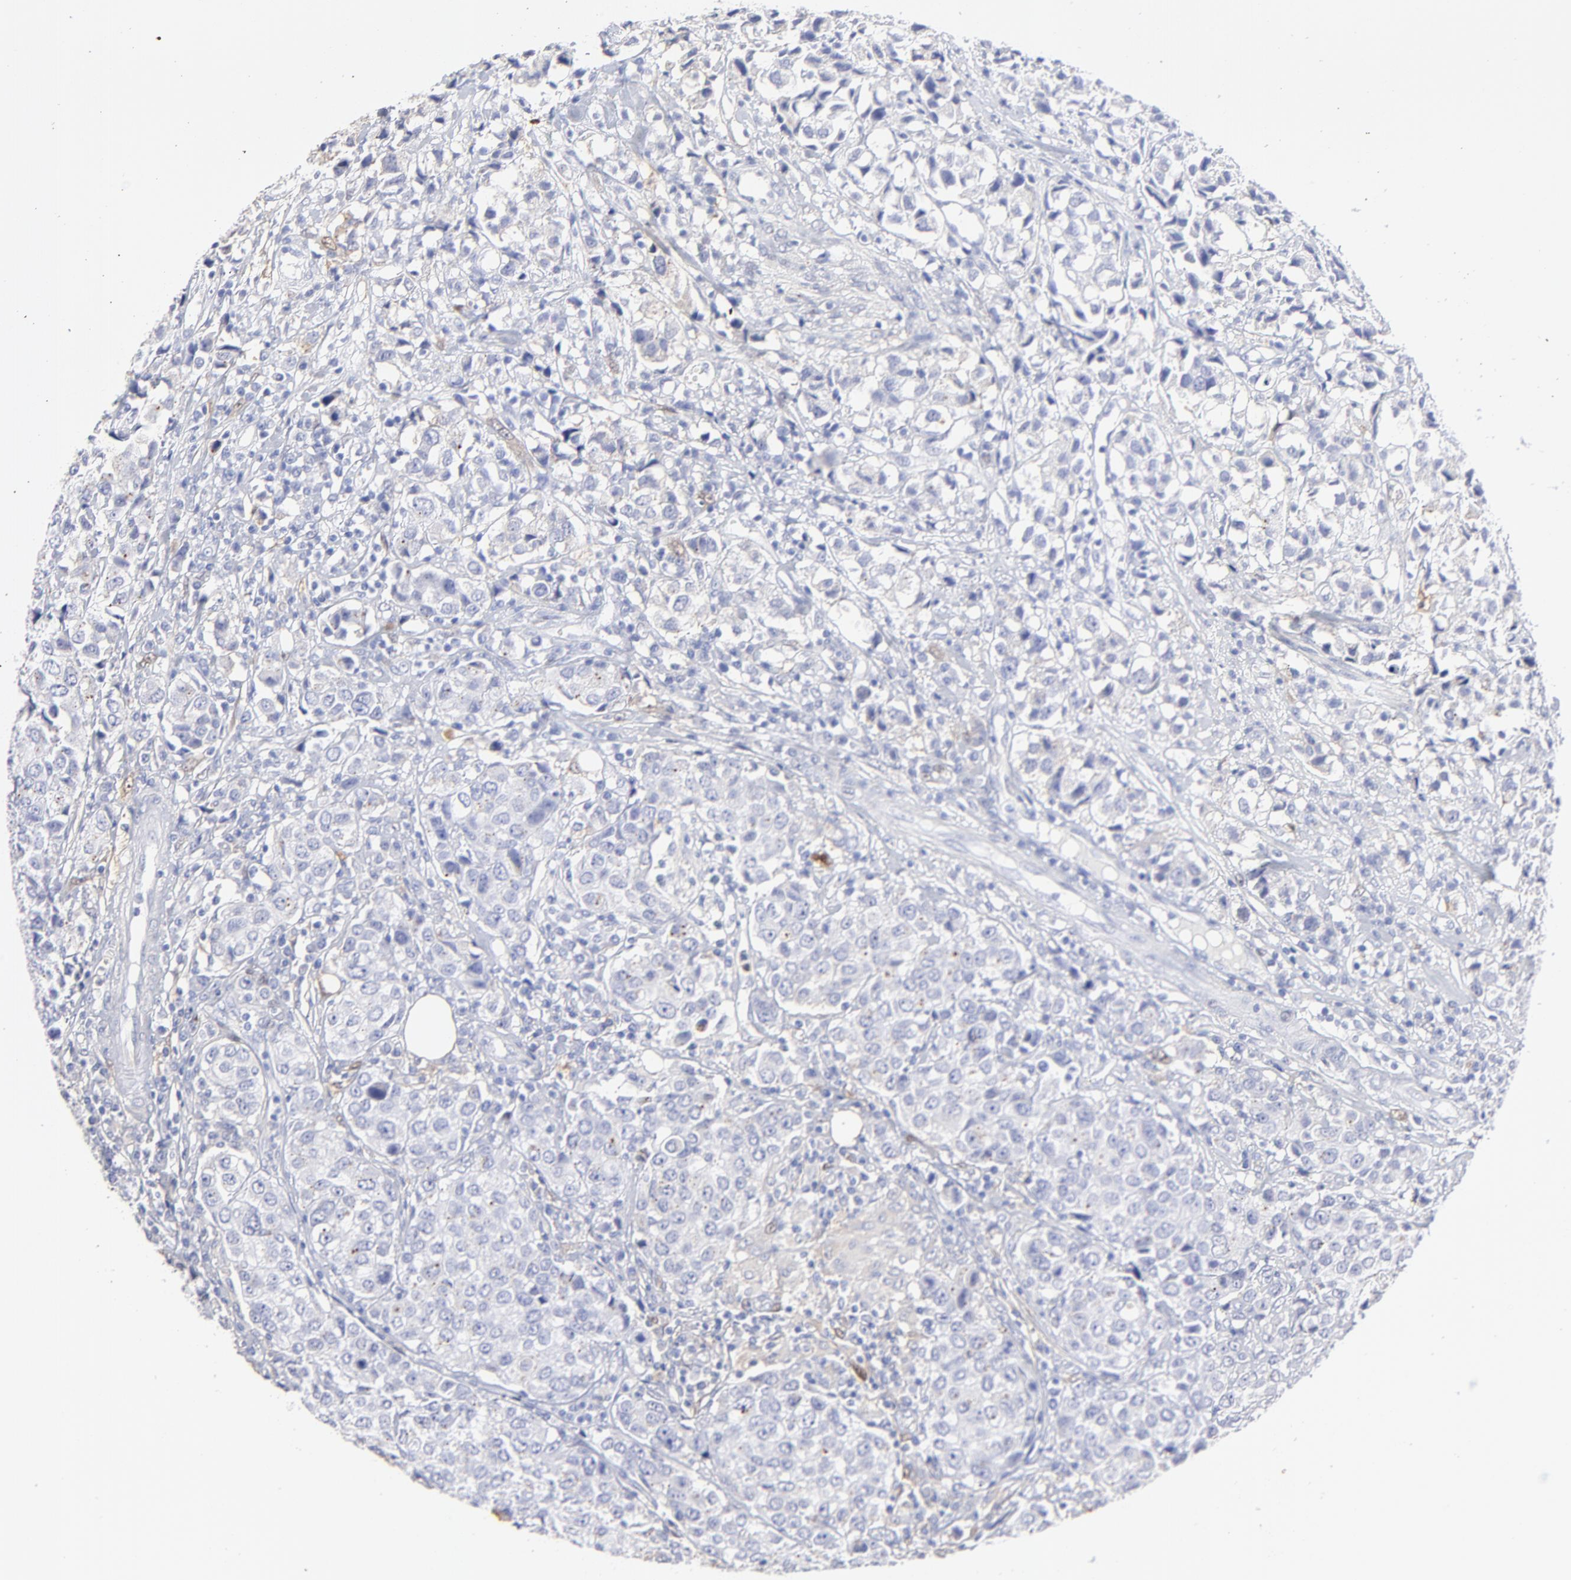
{"staining": {"intensity": "negative", "quantity": "none", "location": "none"}, "tissue": "urothelial cancer", "cell_type": "Tumor cells", "image_type": "cancer", "snomed": [{"axis": "morphology", "description": "Urothelial carcinoma, High grade"}, {"axis": "topography", "description": "Urinary bladder"}], "caption": "DAB (3,3'-diaminobenzidine) immunohistochemical staining of urothelial cancer demonstrates no significant positivity in tumor cells. (DAB immunohistochemistry (IHC), high magnification).", "gene": "SMARCA1", "patient": {"sex": "female", "age": 75}}